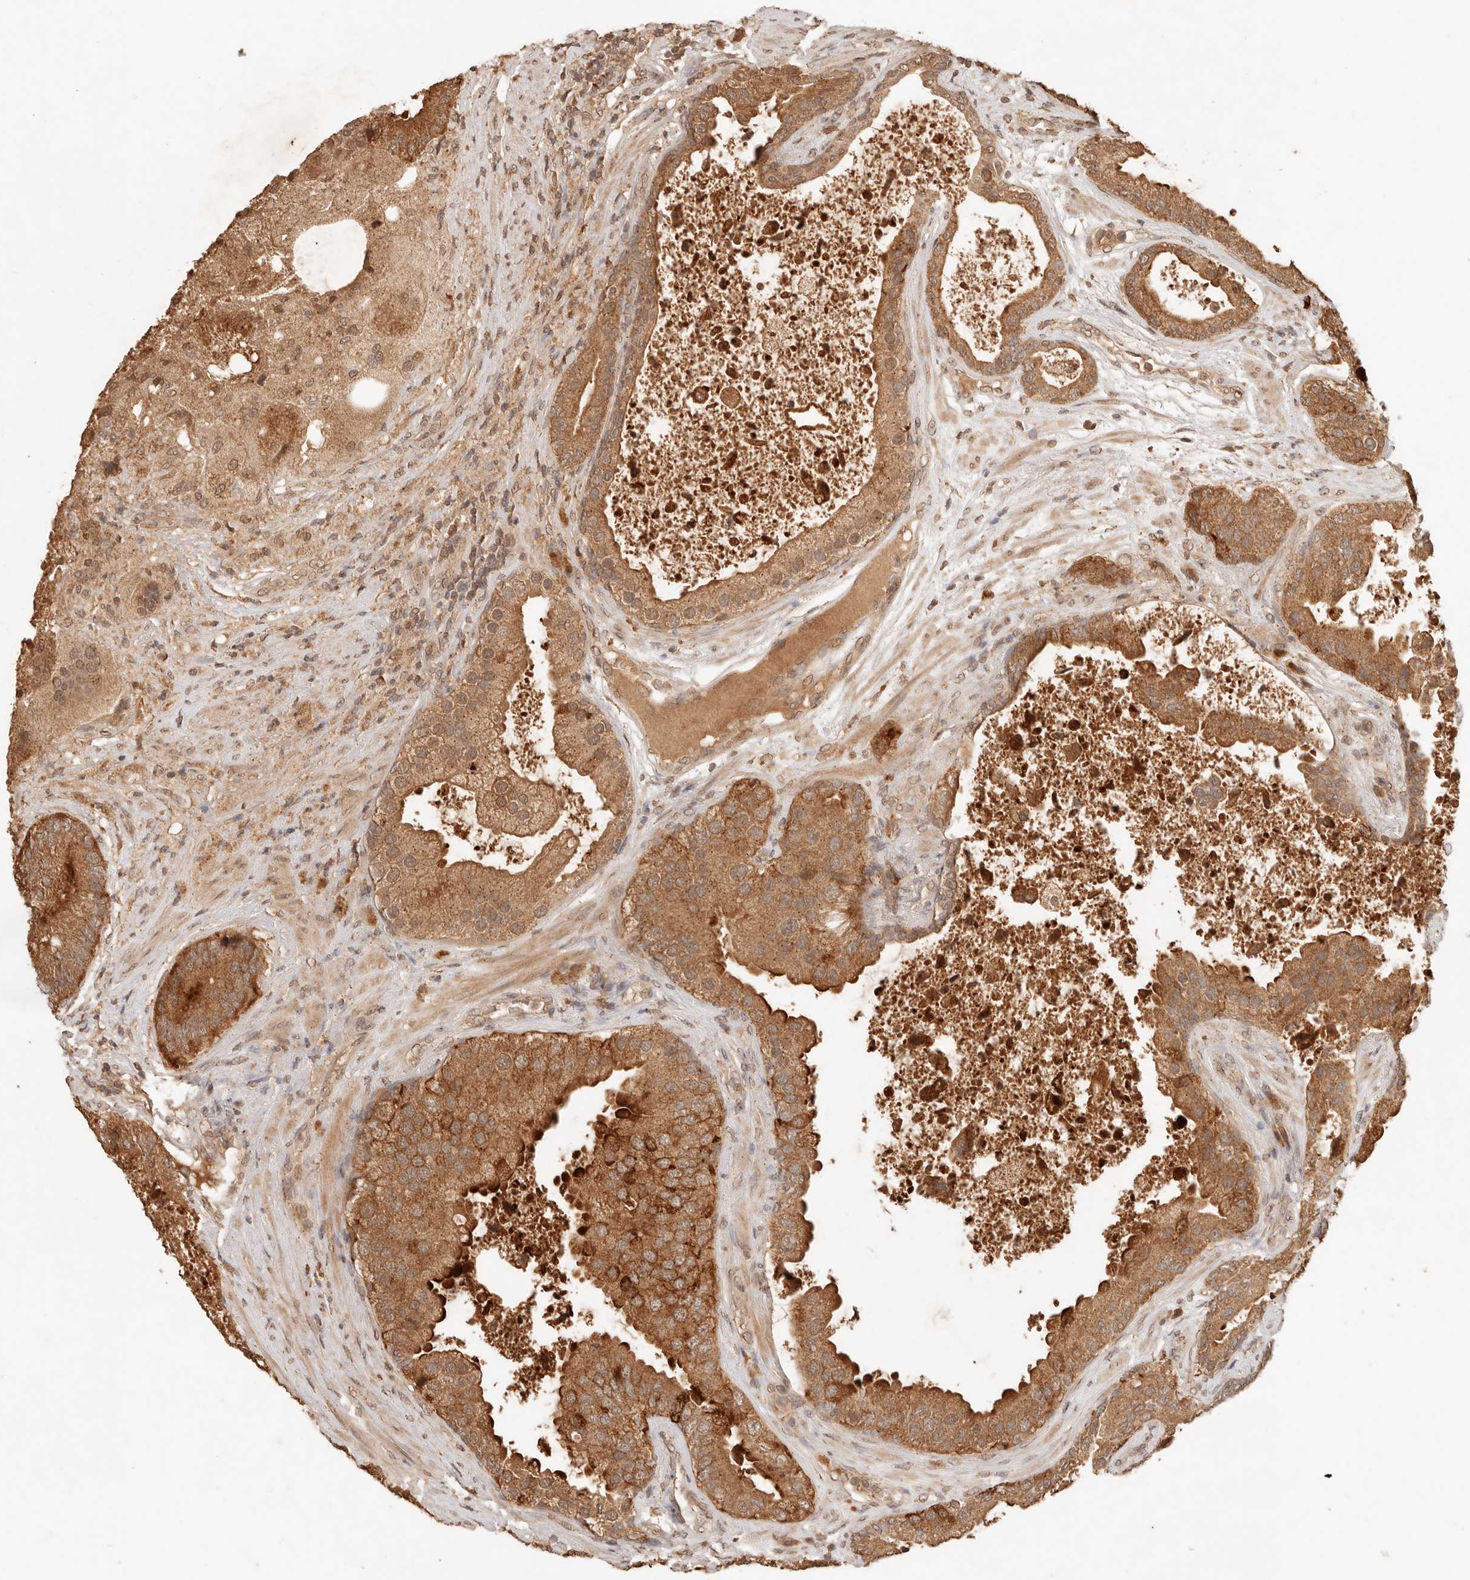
{"staining": {"intensity": "strong", "quantity": ">75%", "location": "cytoplasmic/membranous"}, "tissue": "prostate cancer", "cell_type": "Tumor cells", "image_type": "cancer", "snomed": [{"axis": "morphology", "description": "Adenocarcinoma, High grade"}, {"axis": "topography", "description": "Prostate"}], "caption": "Protein staining of prostate cancer (adenocarcinoma (high-grade)) tissue displays strong cytoplasmic/membranous positivity in about >75% of tumor cells. (brown staining indicates protein expression, while blue staining denotes nuclei).", "gene": "LMO4", "patient": {"sex": "male", "age": 70}}